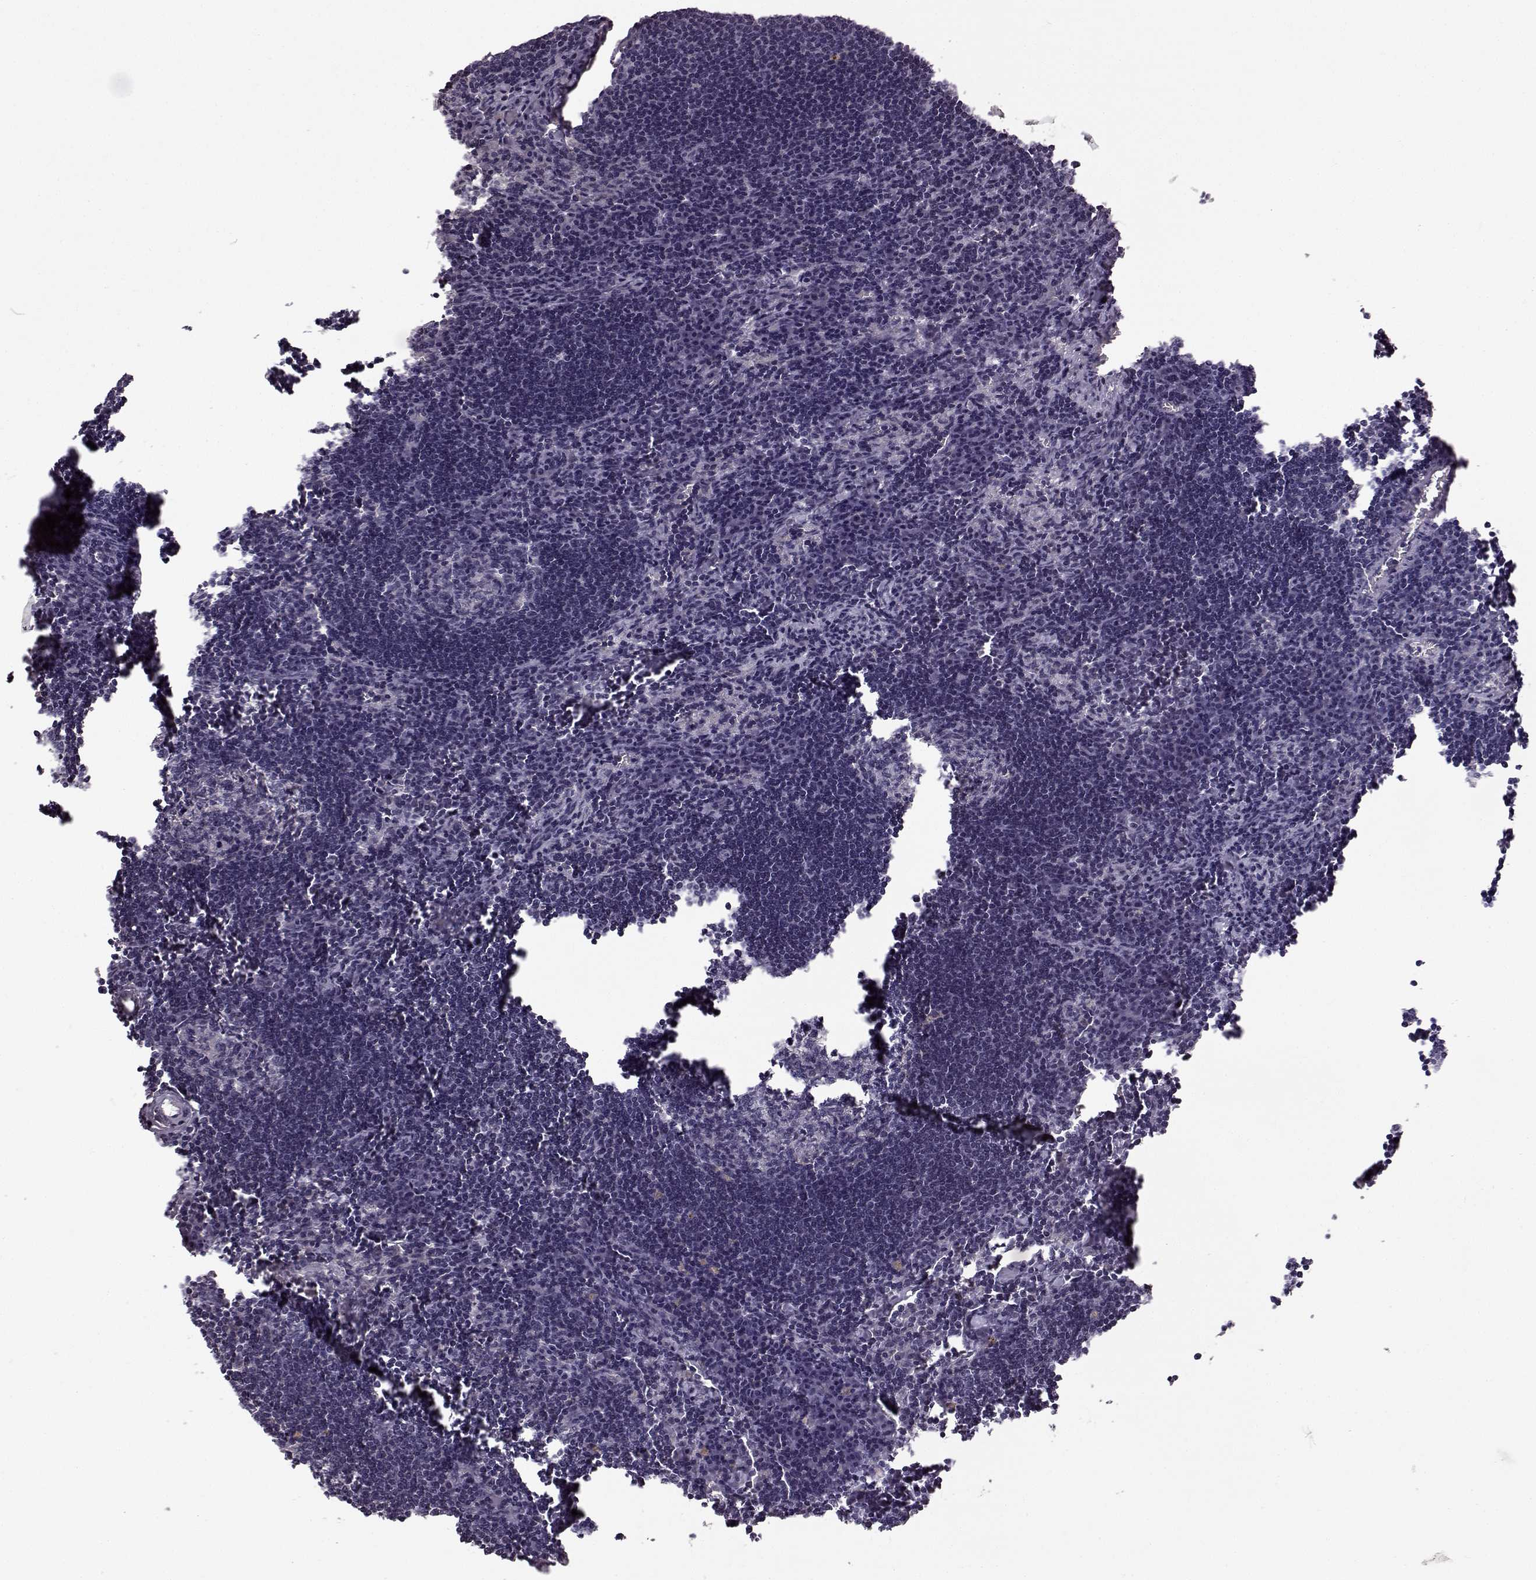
{"staining": {"intensity": "negative", "quantity": "none", "location": "none"}, "tissue": "lymph node", "cell_type": "Germinal center cells", "image_type": "normal", "snomed": [{"axis": "morphology", "description": "Normal tissue, NOS"}, {"axis": "topography", "description": "Lymph node"}], "caption": "Immunohistochemical staining of unremarkable human lymph node displays no significant positivity in germinal center cells. Brightfield microscopy of immunohistochemistry (IHC) stained with DAB (brown) and hematoxylin (blue), captured at high magnification.", "gene": "B3GNT6", "patient": {"sex": "male", "age": 55}}